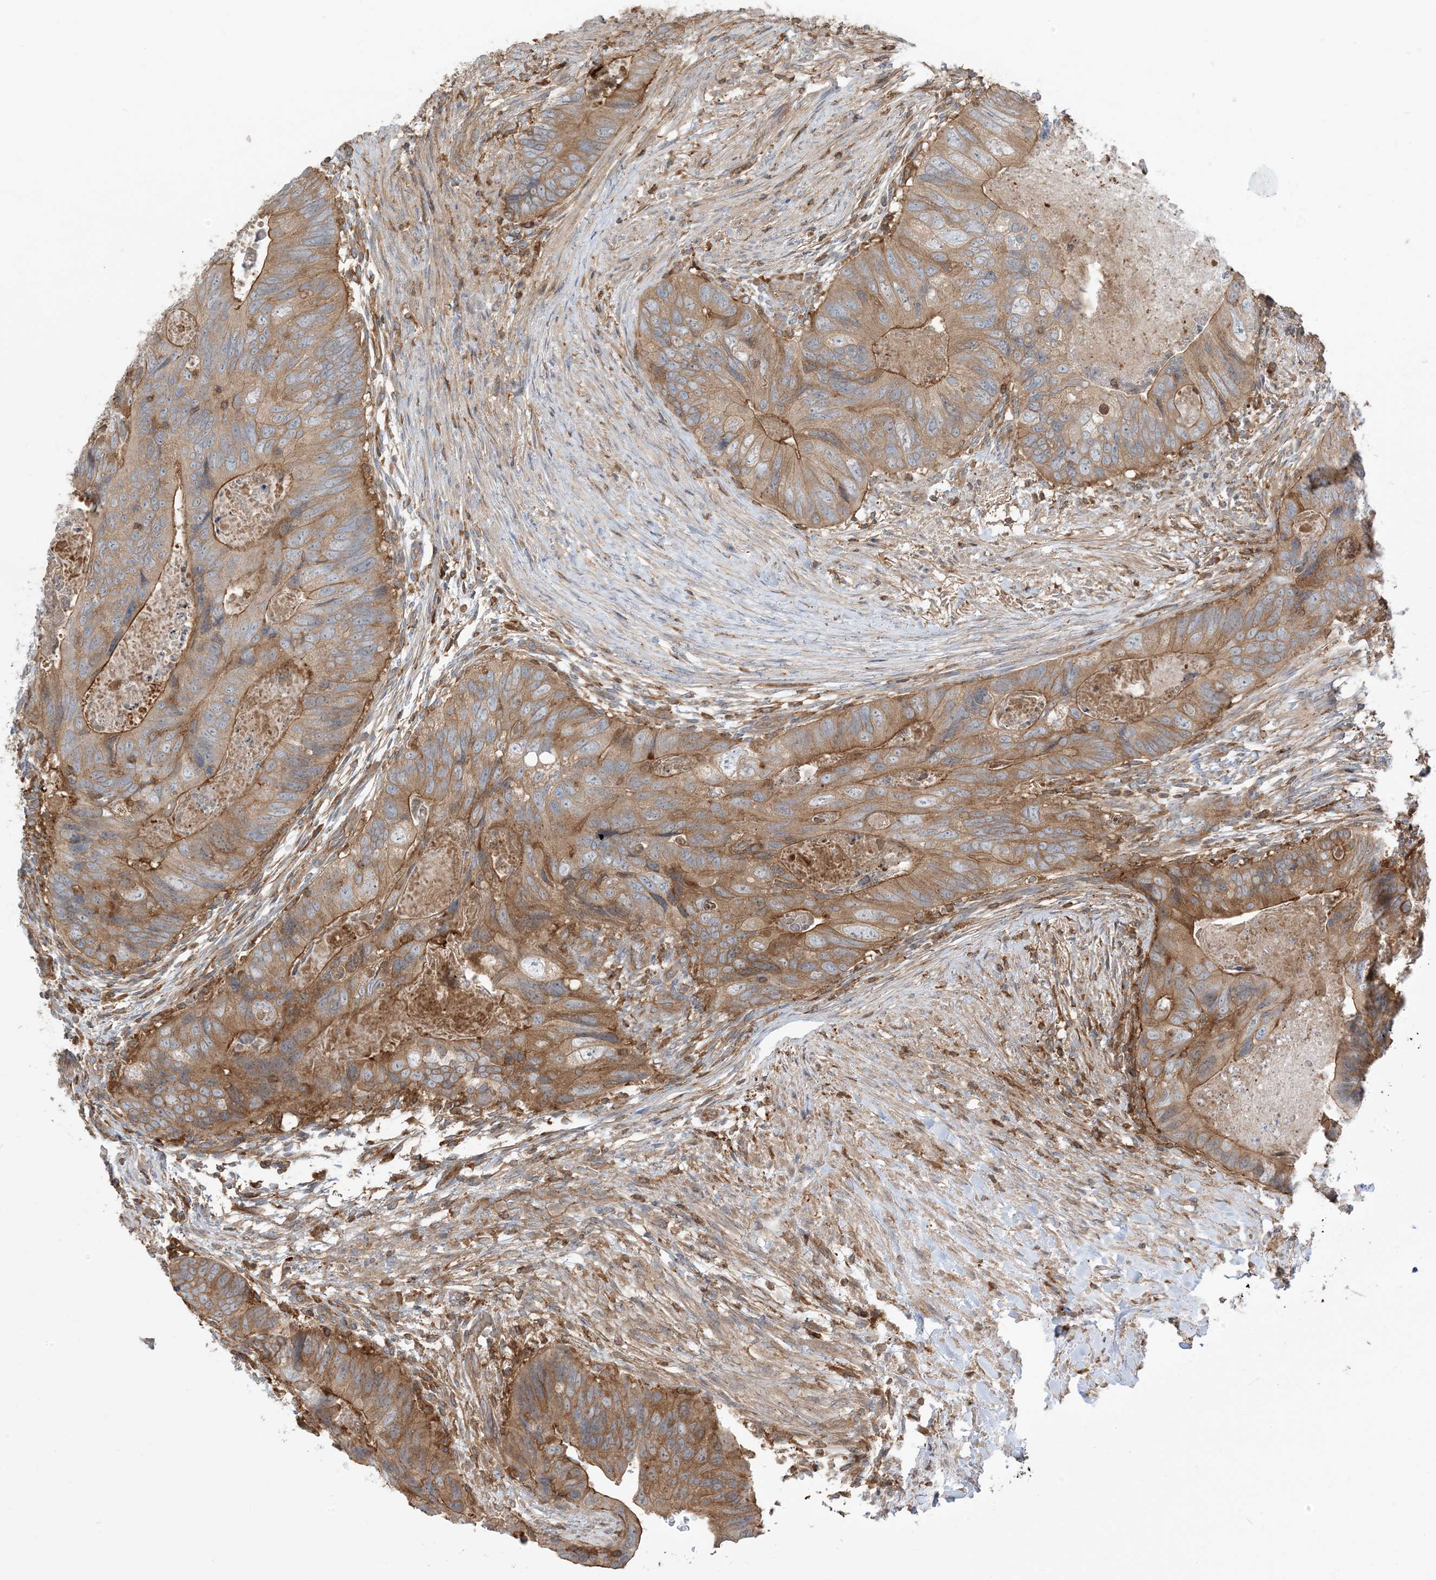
{"staining": {"intensity": "moderate", "quantity": ">75%", "location": "cytoplasmic/membranous"}, "tissue": "colorectal cancer", "cell_type": "Tumor cells", "image_type": "cancer", "snomed": [{"axis": "morphology", "description": "Adenocarcinoma, NOS"}, {"axis": "topography", "description": "Rectum"}], "caption": "IHC image of neoplastic tissue: human colorectal cancer (adenocarcinoma) stained using IHC shows medium levels of moderate protein expression localized specifically in the cytoplasmic/membranous of tumor cells, appearing as a cytoplasmic/membranous brown color.", "gene": "CAPZB", "patient": {"sex": "male", "age": 63}}